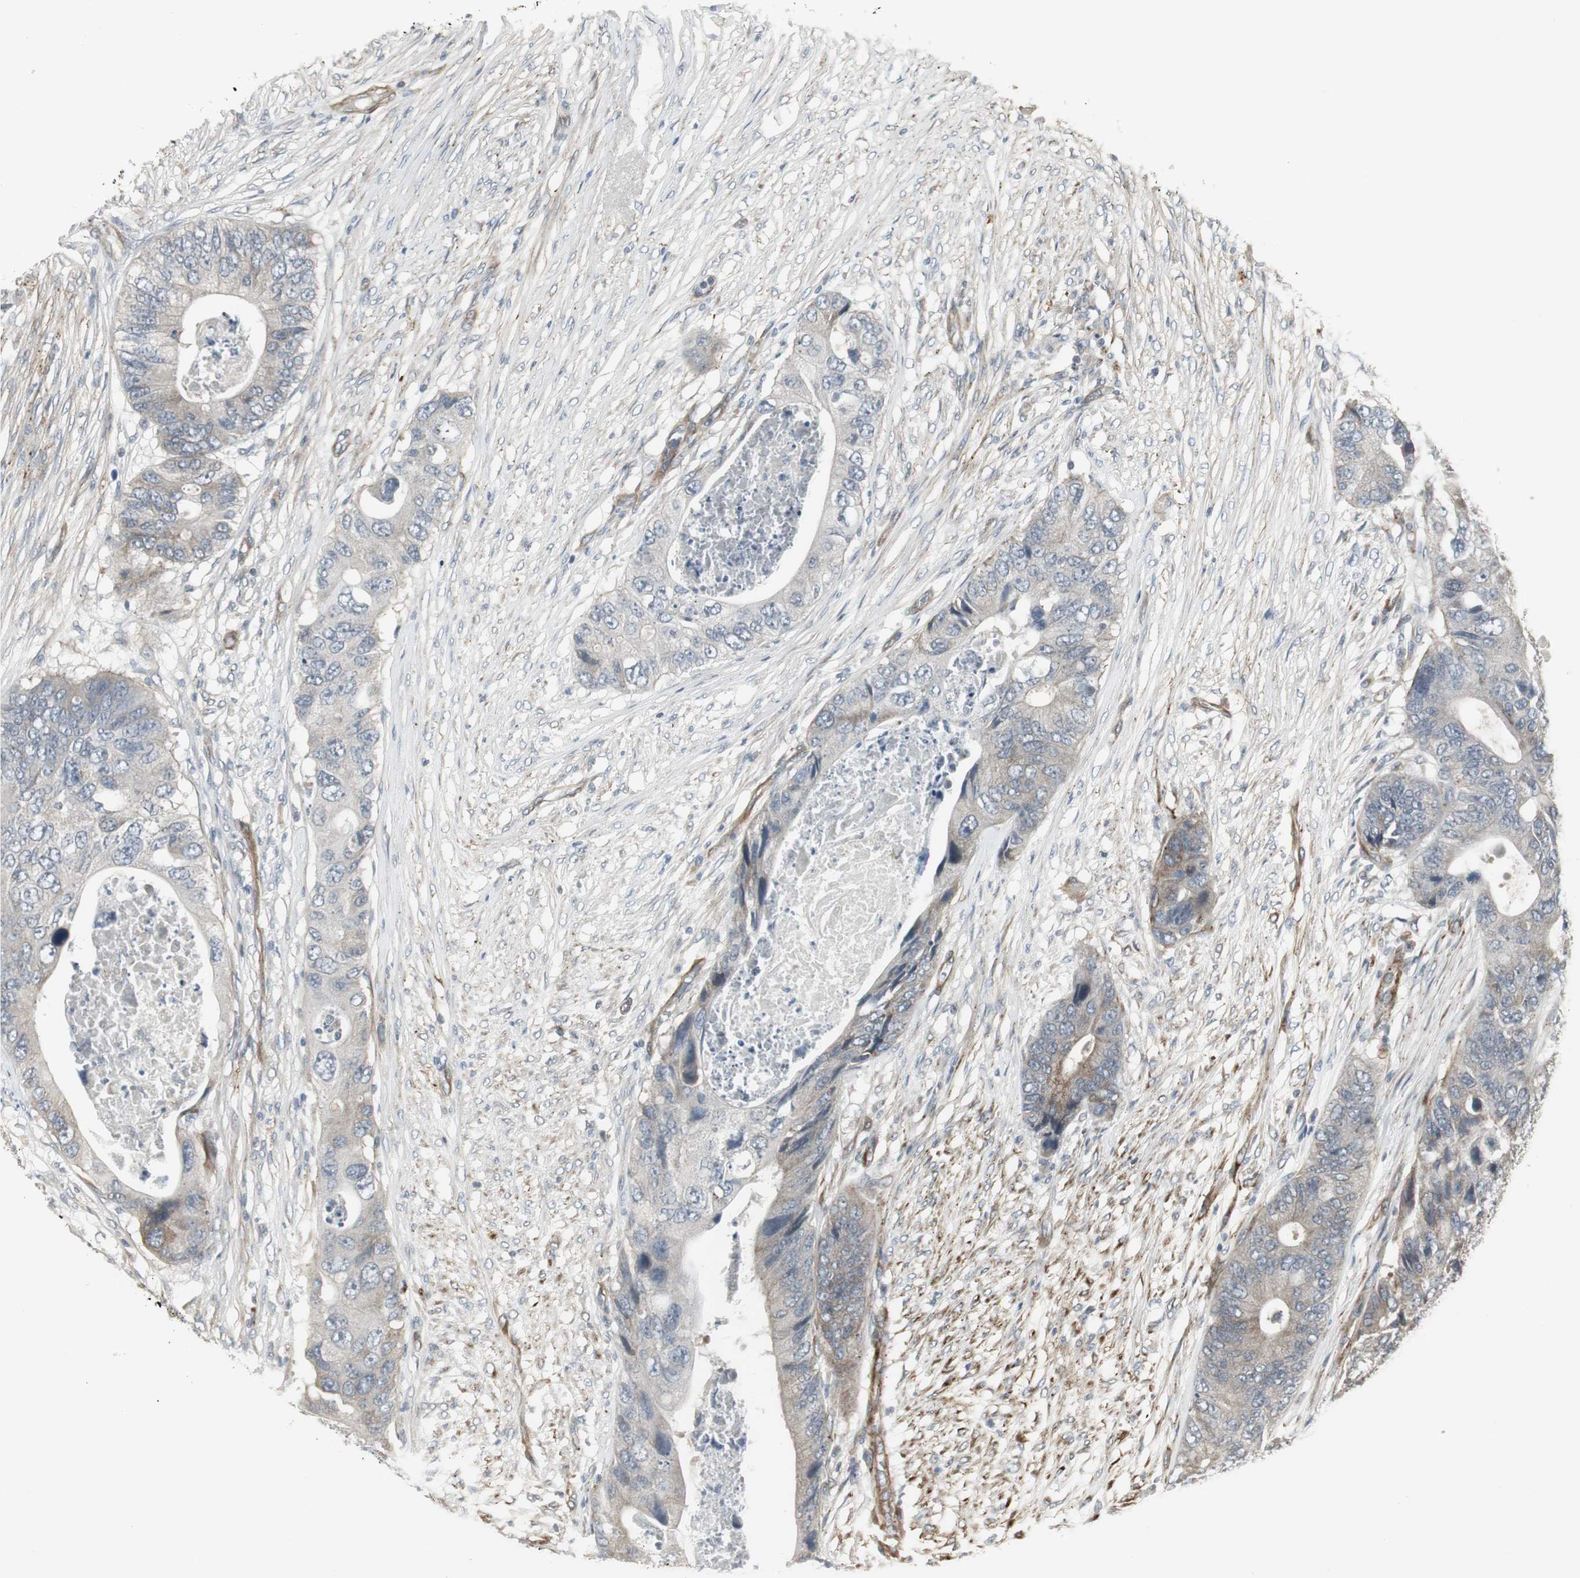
{"staining": {"intensity": "weak", "quantity": "<25%", "location": "cytoplasmic/membranous"}, "tissue": "colorectal cancer", "cell_type": "Tumor cells", "image_type": "cancer", "snomed": [{"axis": "morphology", "description": "Adenocarcinoma, NOS"}, {"axis": "topography", "description": "Colon"}], "caption": "An image of human colorectal cancer (adenocarcinoma) is negative for staining in tumor cells.", "gene": "SCYL3", "patient": {"sex": "male", "age": 71}}